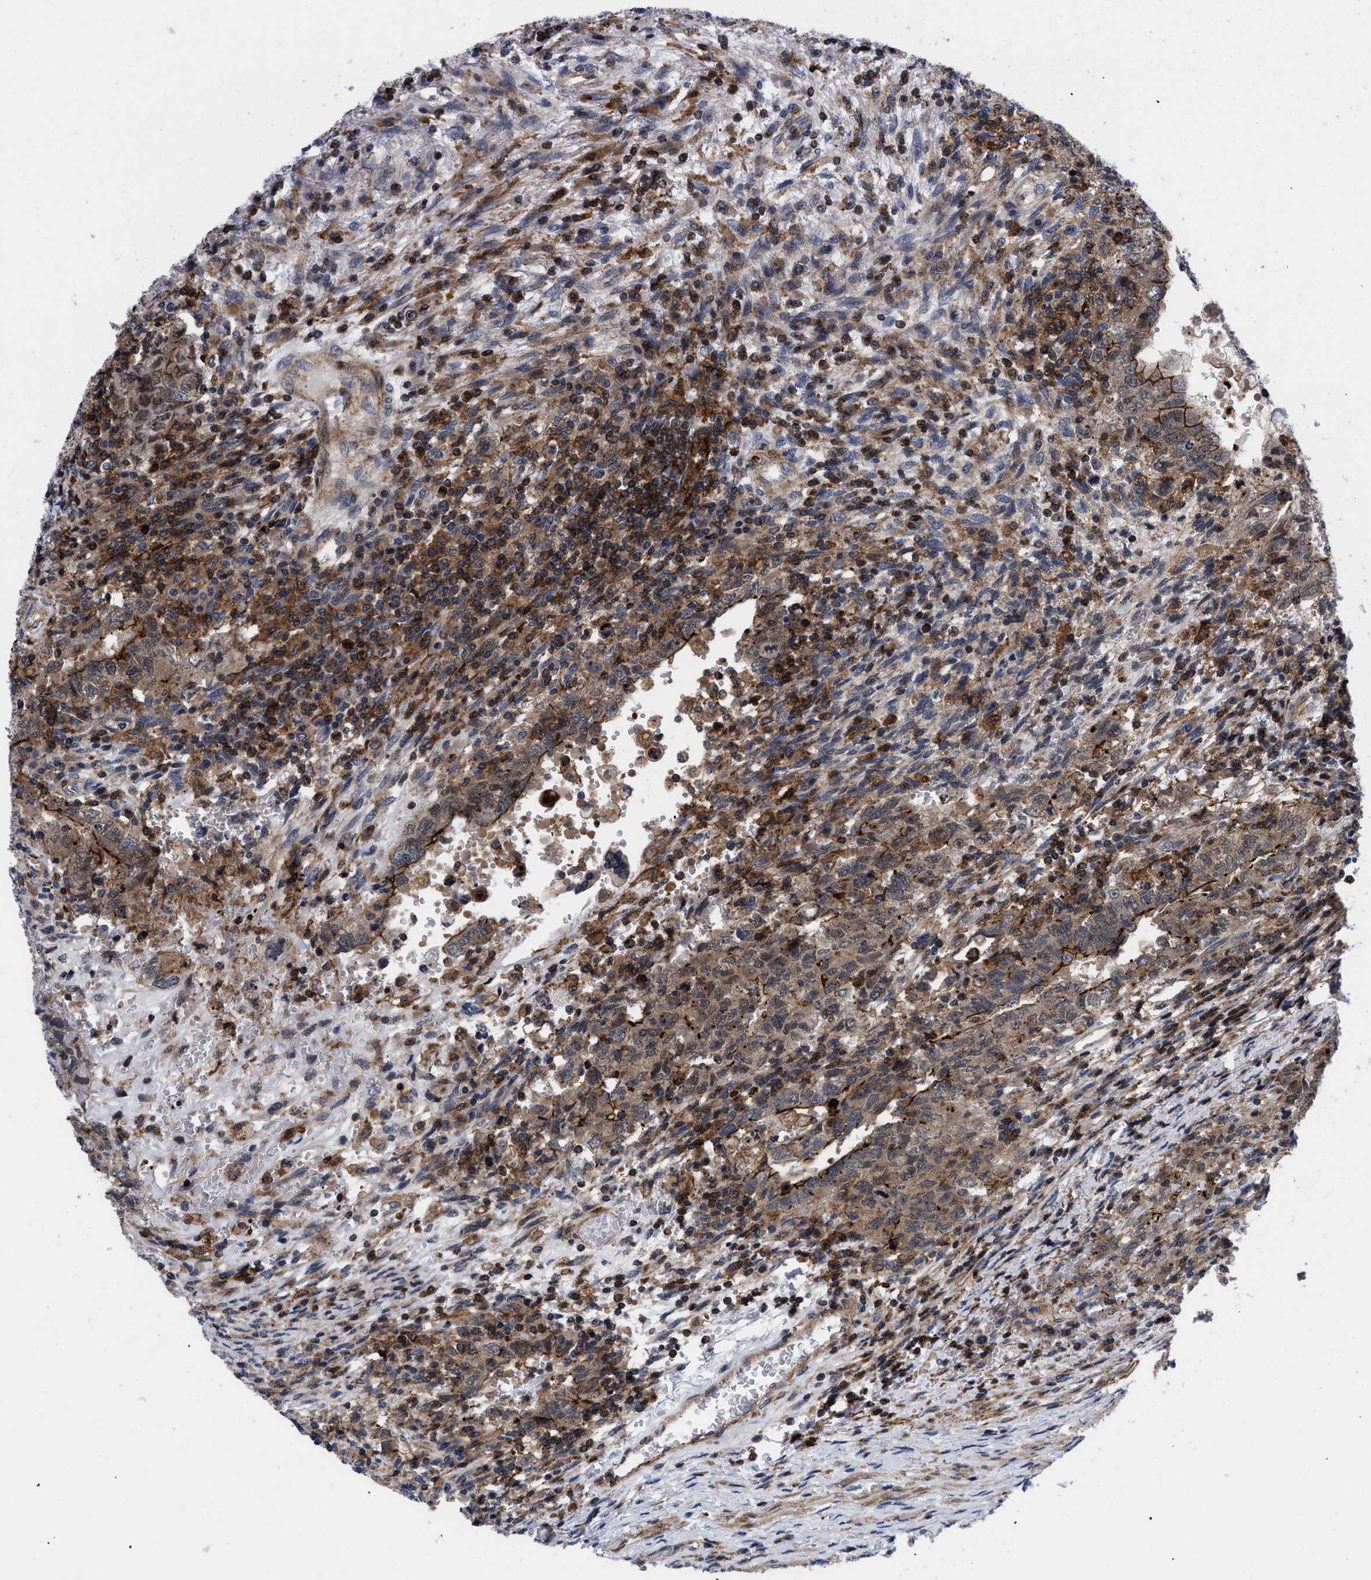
{"staining": {"intensity": "moderate", "quantity": "25%-75%", "location": "cytoplasmic/membranous"}, "tissue": "testis cancer", "cell_type": "Tumor cells", "image_type": "cancer", "snomed": [{"axis": "morphology", "description": "Carcinoma, Embryonal, NOS"}, {"axis": "topography", "description": "Testis"}], "caption": "Human testis embryonal carcinoma stained for a protein (brown) exhibits moderate cytoplasmic/membranous positive positivity in about 25%-75% of tumor cells.", "gene": "SPAST", "patient": {"sex": "male", "age": 26}}